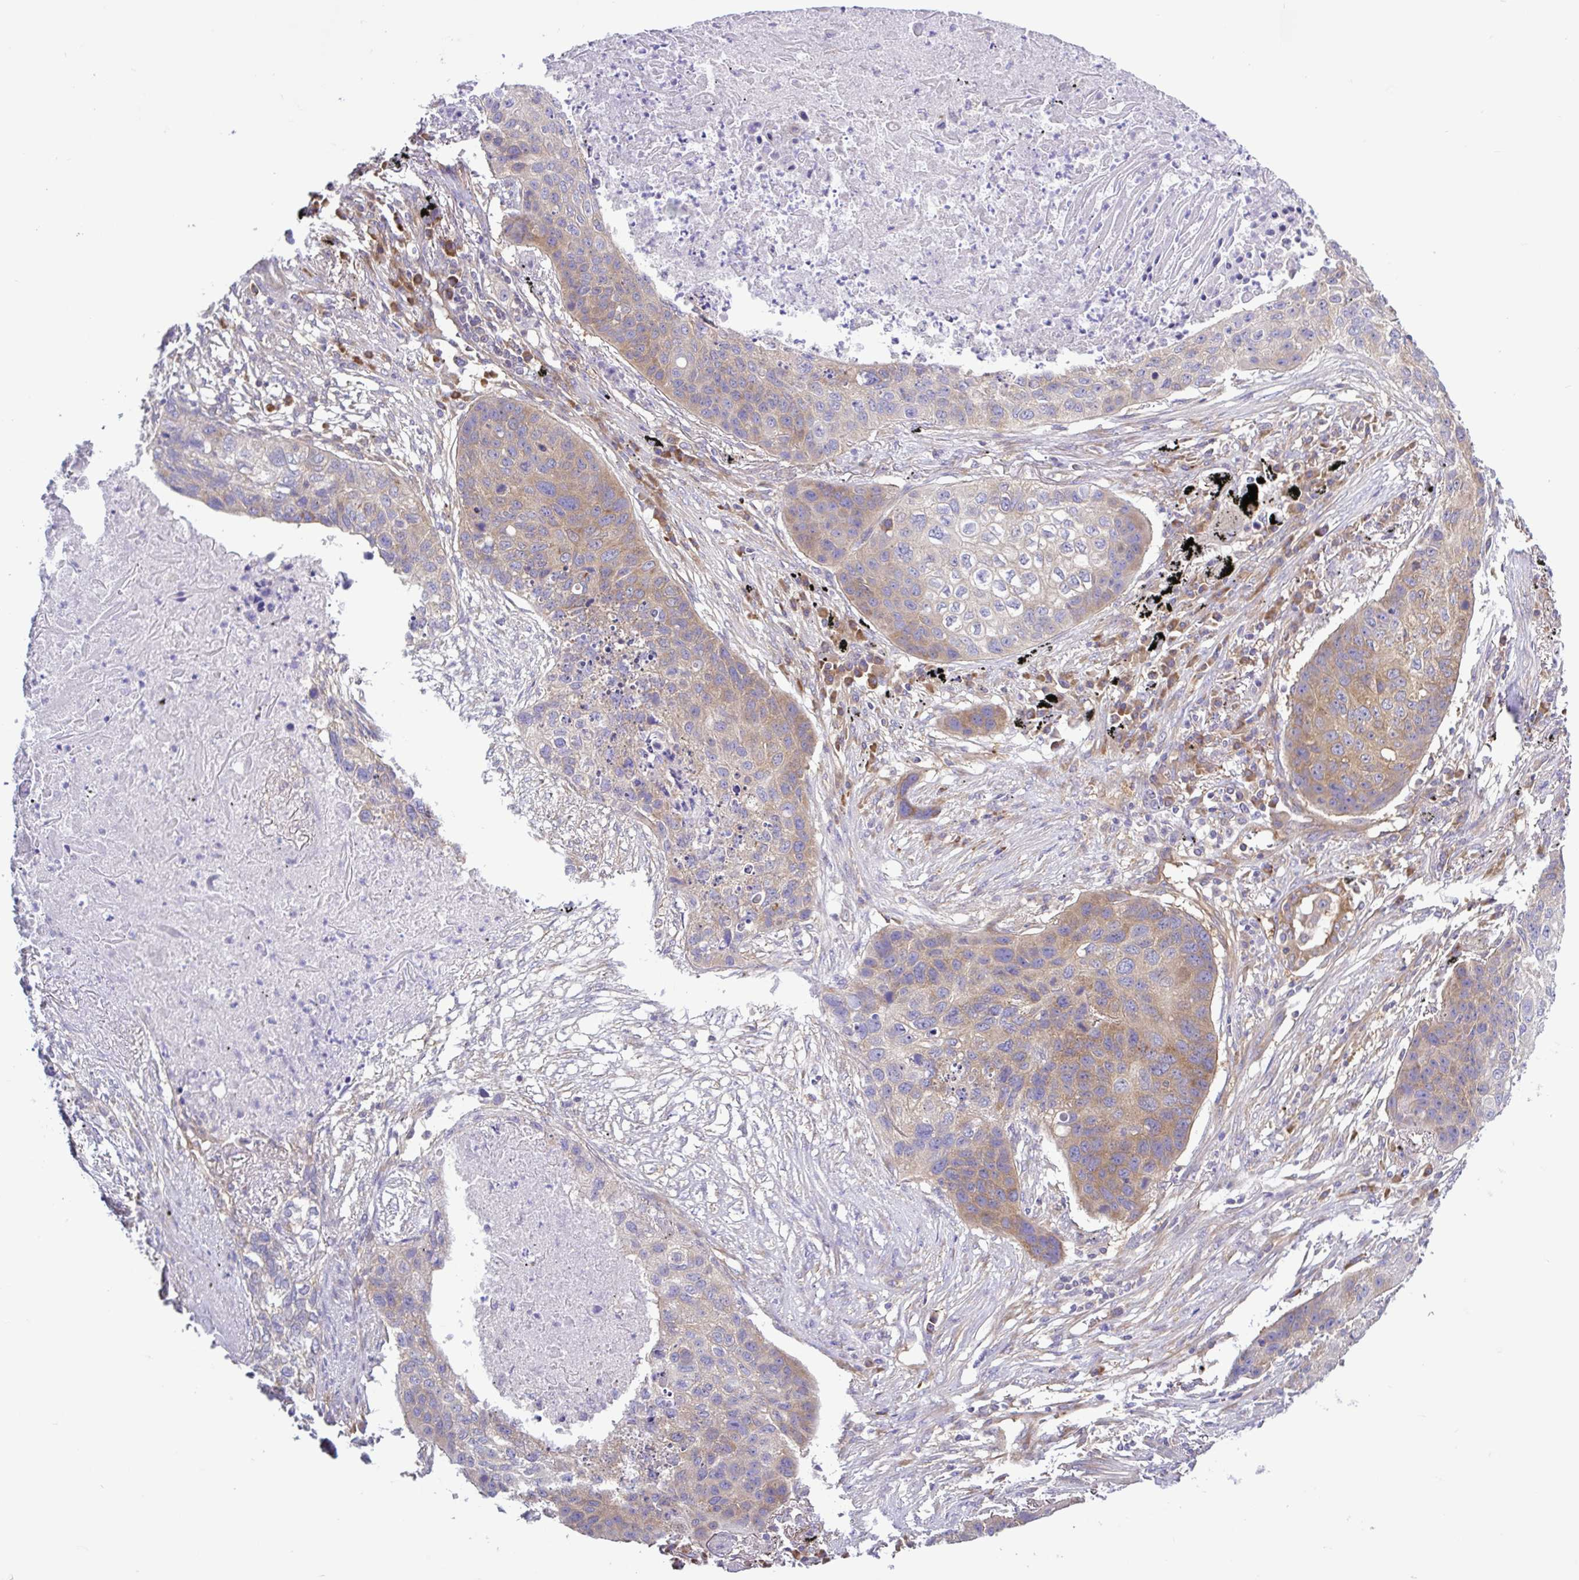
{"staining": {"intensity": "moderate", "quantity": "25%-75%", "location": "cytoplasmic/membranous"}, "tissue": "lung cancer", "cell_type": "Tumor cells", "image_type": "cancer", "snomed": [{"axis": "morphology", "description": "Squamous cell carcinoma, NOS"}, {"axis": "topography", "description": "Lung"}], "caption": "A high-resolution histopathology image shows IHC staining of lung cancer, which exhibits moderate cytoplasmic/membranous staining in about 25%-75% of tumor cells. (IHC, brightfield microscopy, high magnification).", "gene": "LARS1", "patient": {"sex": "female", "age": 63}}